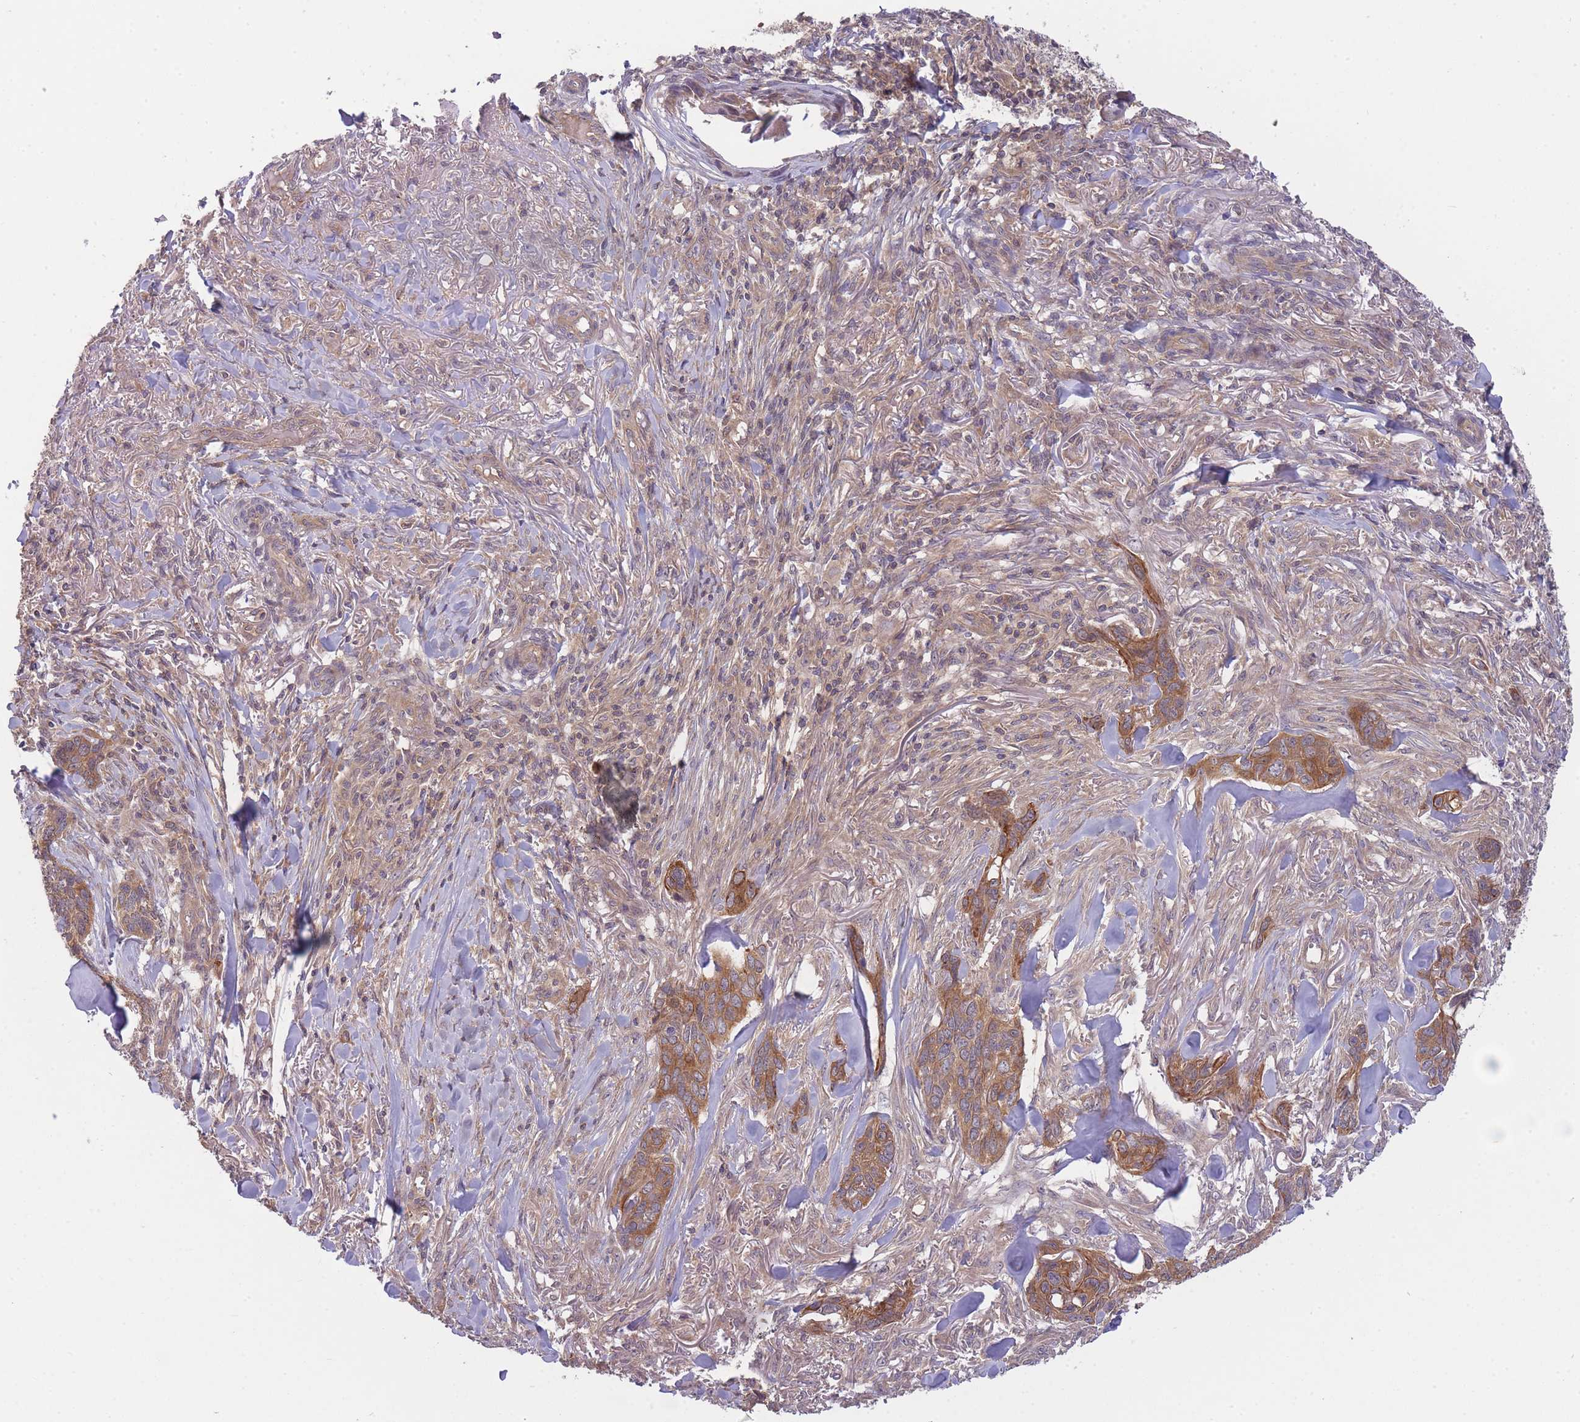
{"staining": {"intensity": "moderate", "quantity": ">75%", "location": "cytoplasmic/membranous"}, "tissue": "skin cancer", "cell_type": "Tumor cells", "image_type": "cancer", "snomed": [{"axis": "morphology", "description": "Basal cell carcinoma"}, {"axis": "topography", "description": "Skin"}], "caption": "Protein staining of skin cancer tissue exhibits moderate cytoplasmic/membranous positivity in approximately >75% of tumor cells.", "gene": "PFDN6", "patient": {"sex": "male", "age": 86}}